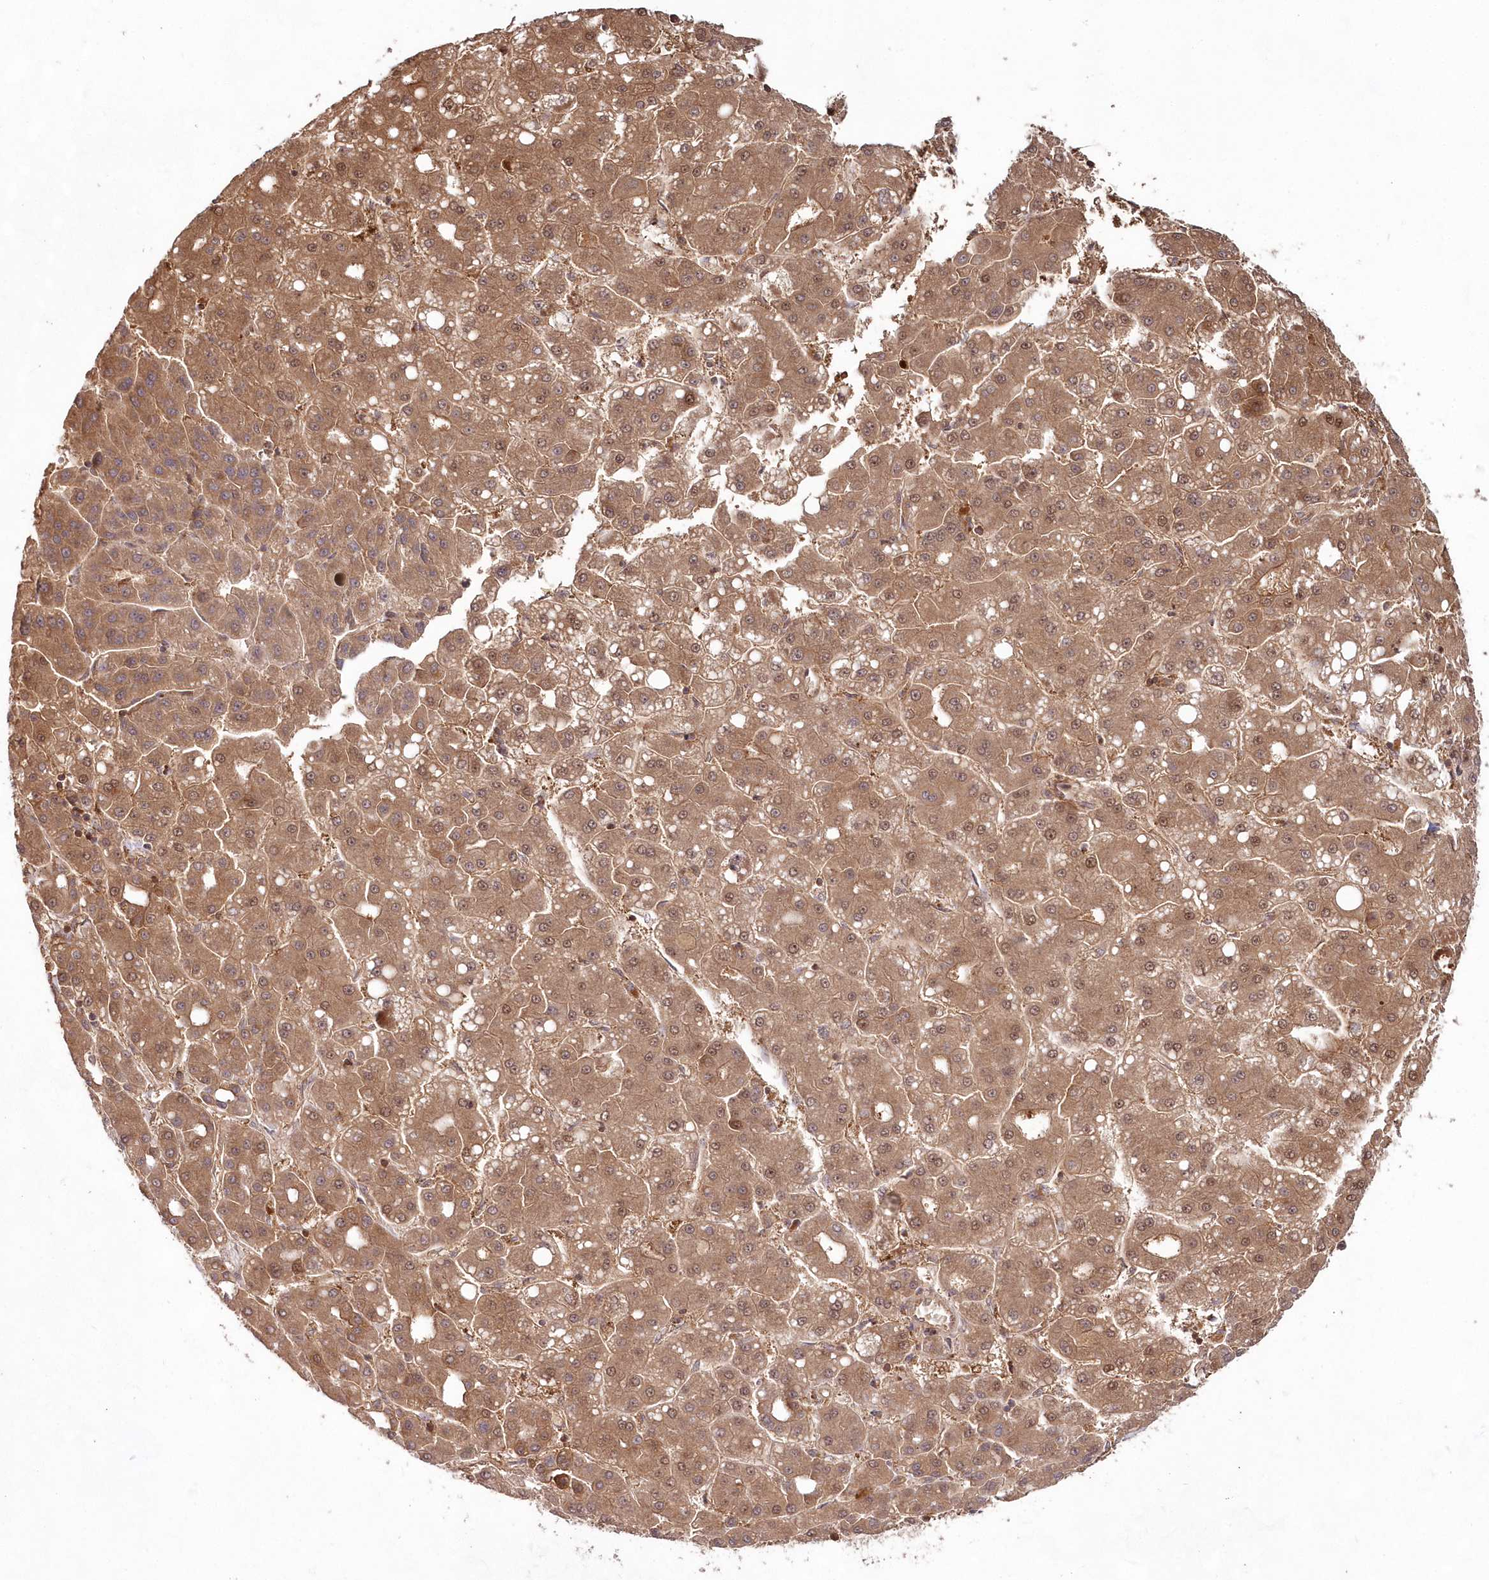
{"staining": {"intensity": "moderate", "quantity": ">75%", "location": "cytoplasmic/membranous,nuclear"}, "tissue": "liver cancer", "cell_type": "Tumor cells", "image_type": "cancer", "snomed": [{"axis": "morphology", "description": "Carcinoma, Hepatocellular, NOS"}, {"axis": "topography", "description": "Liver"}], "caption": "Protein expression analysis of liver cancer (hepatocellular carcinoma) reveals moderate cytoplasmic/membranous and nuclear positivity in about >75% of tumor cells. (Stains: DAB in brown, nuclei in blue, Microscopy: brightfield microscopy at high magnification).", "gene": "IMPA1", "patient": {"sex": "male", "age": 65}}